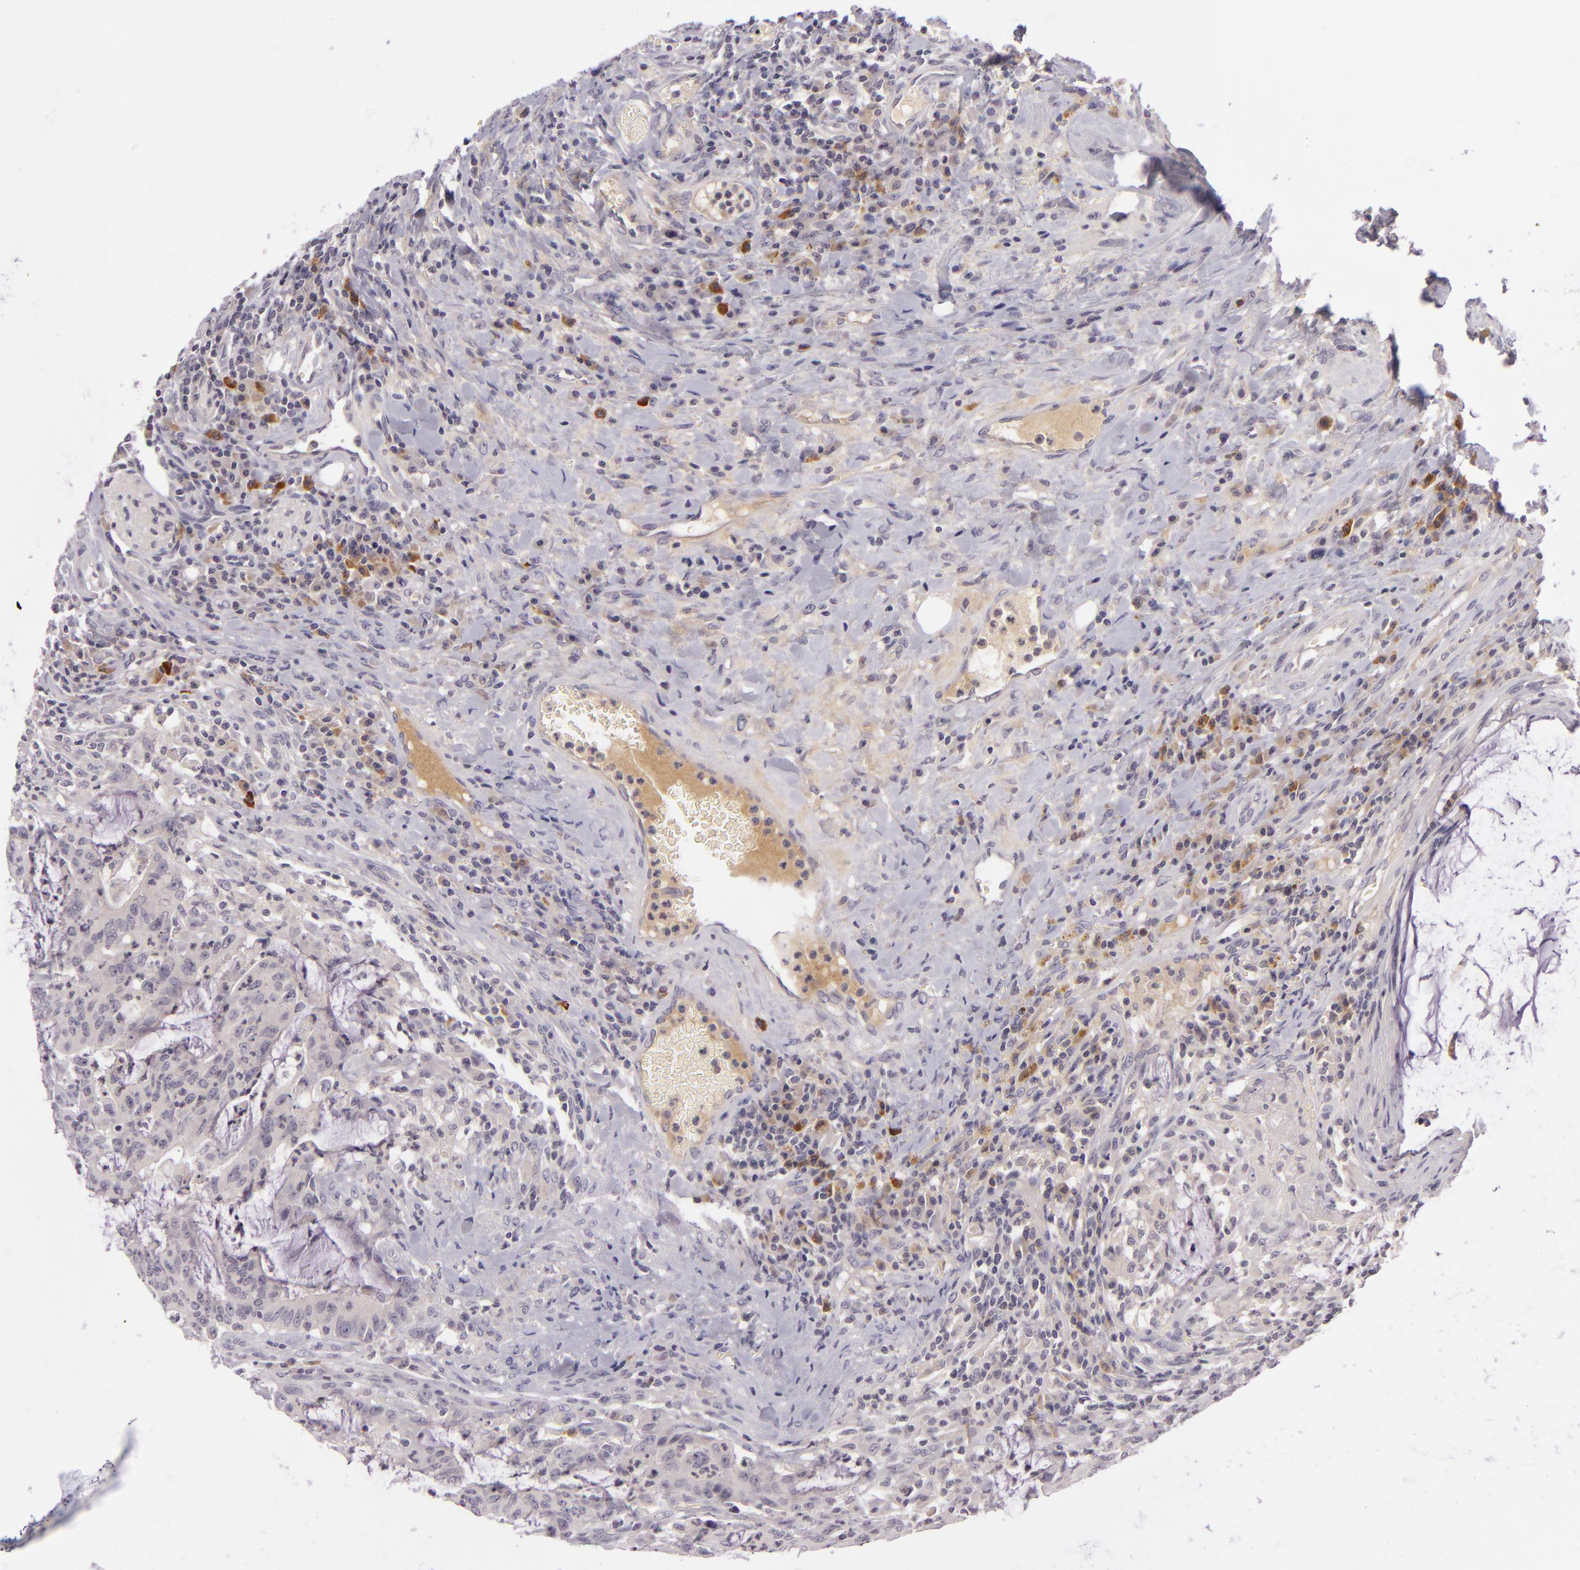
{"staining": {"intensity": "negative", "quantity": "none", "location": "none"}, "tissue": "colorectal cancer", "cell_type": "Tumor cells", "image_type": "cancer", "snomed": [{"axis": "morphology", "description": "Adenocarcinoma, NOS"}, {"axis": "topography", "description": "Colon"}], "caption": "This is an immunohistochemistry micrograph of colorectal cancer (adenocarcinoma). There is no staining in tumor cells.", "gene": "DAG1", "patient": {"sex": "male", "age": 54}}